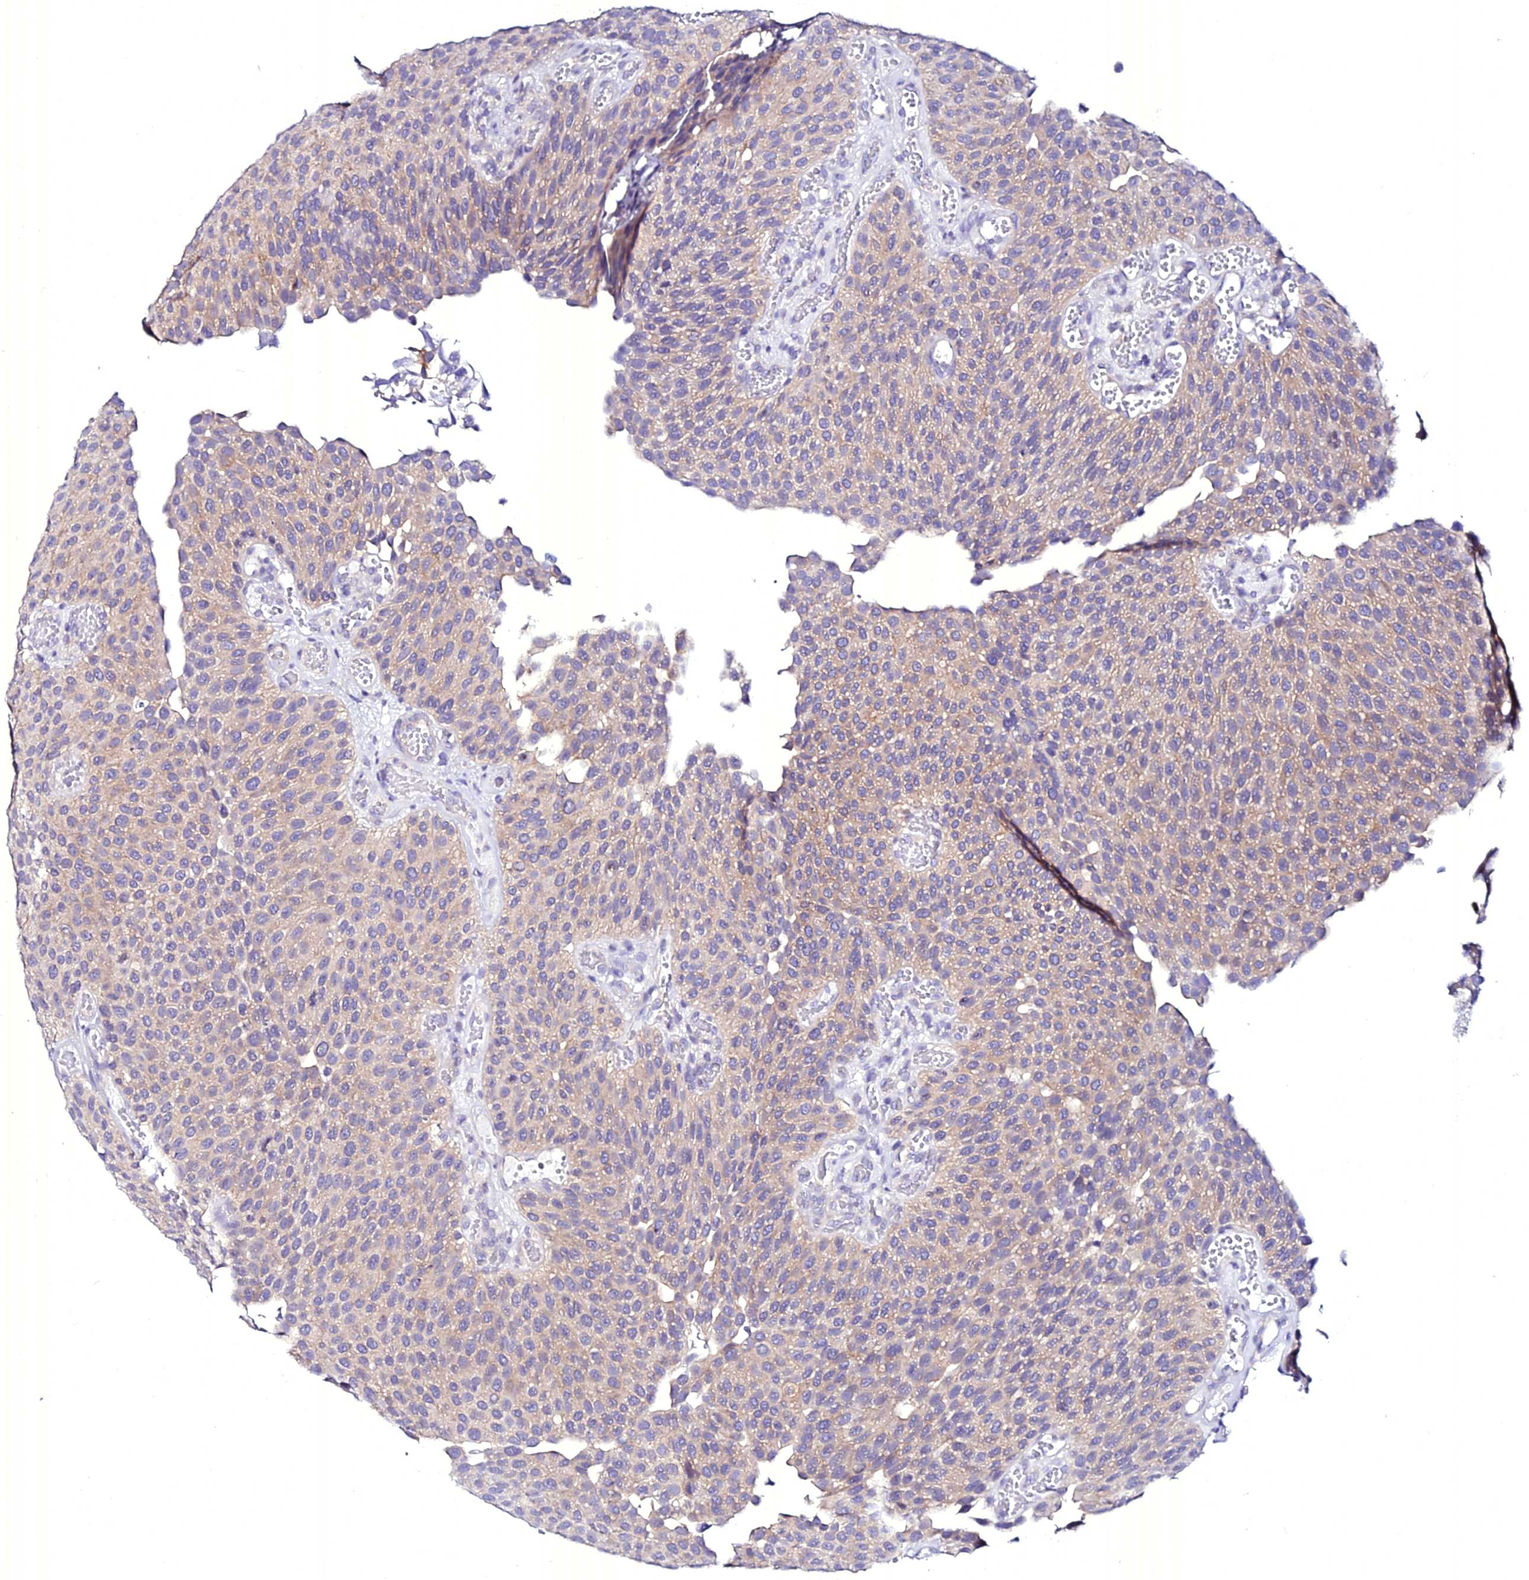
{"staining": {"intensity": "weak", "quantity": "<25%", "location": "cytoplasmic/membranous"}, "tissue": "urothelial cancer", "cell_type": "Tumor cells", "image_type": "cancer", "snomed": [{"axis": "morphology", "description": "Urothelial carcinoma, Low grade"}, {"axis": "topography", "description": "Urinary bladder"}], "caption": "Histopathology image shows no significant protein positivity in tumor cells of urothelial carcinoma (low-grade).", "gene": "ATG16L2", "patient": {"sex": "male", "age": 89}}